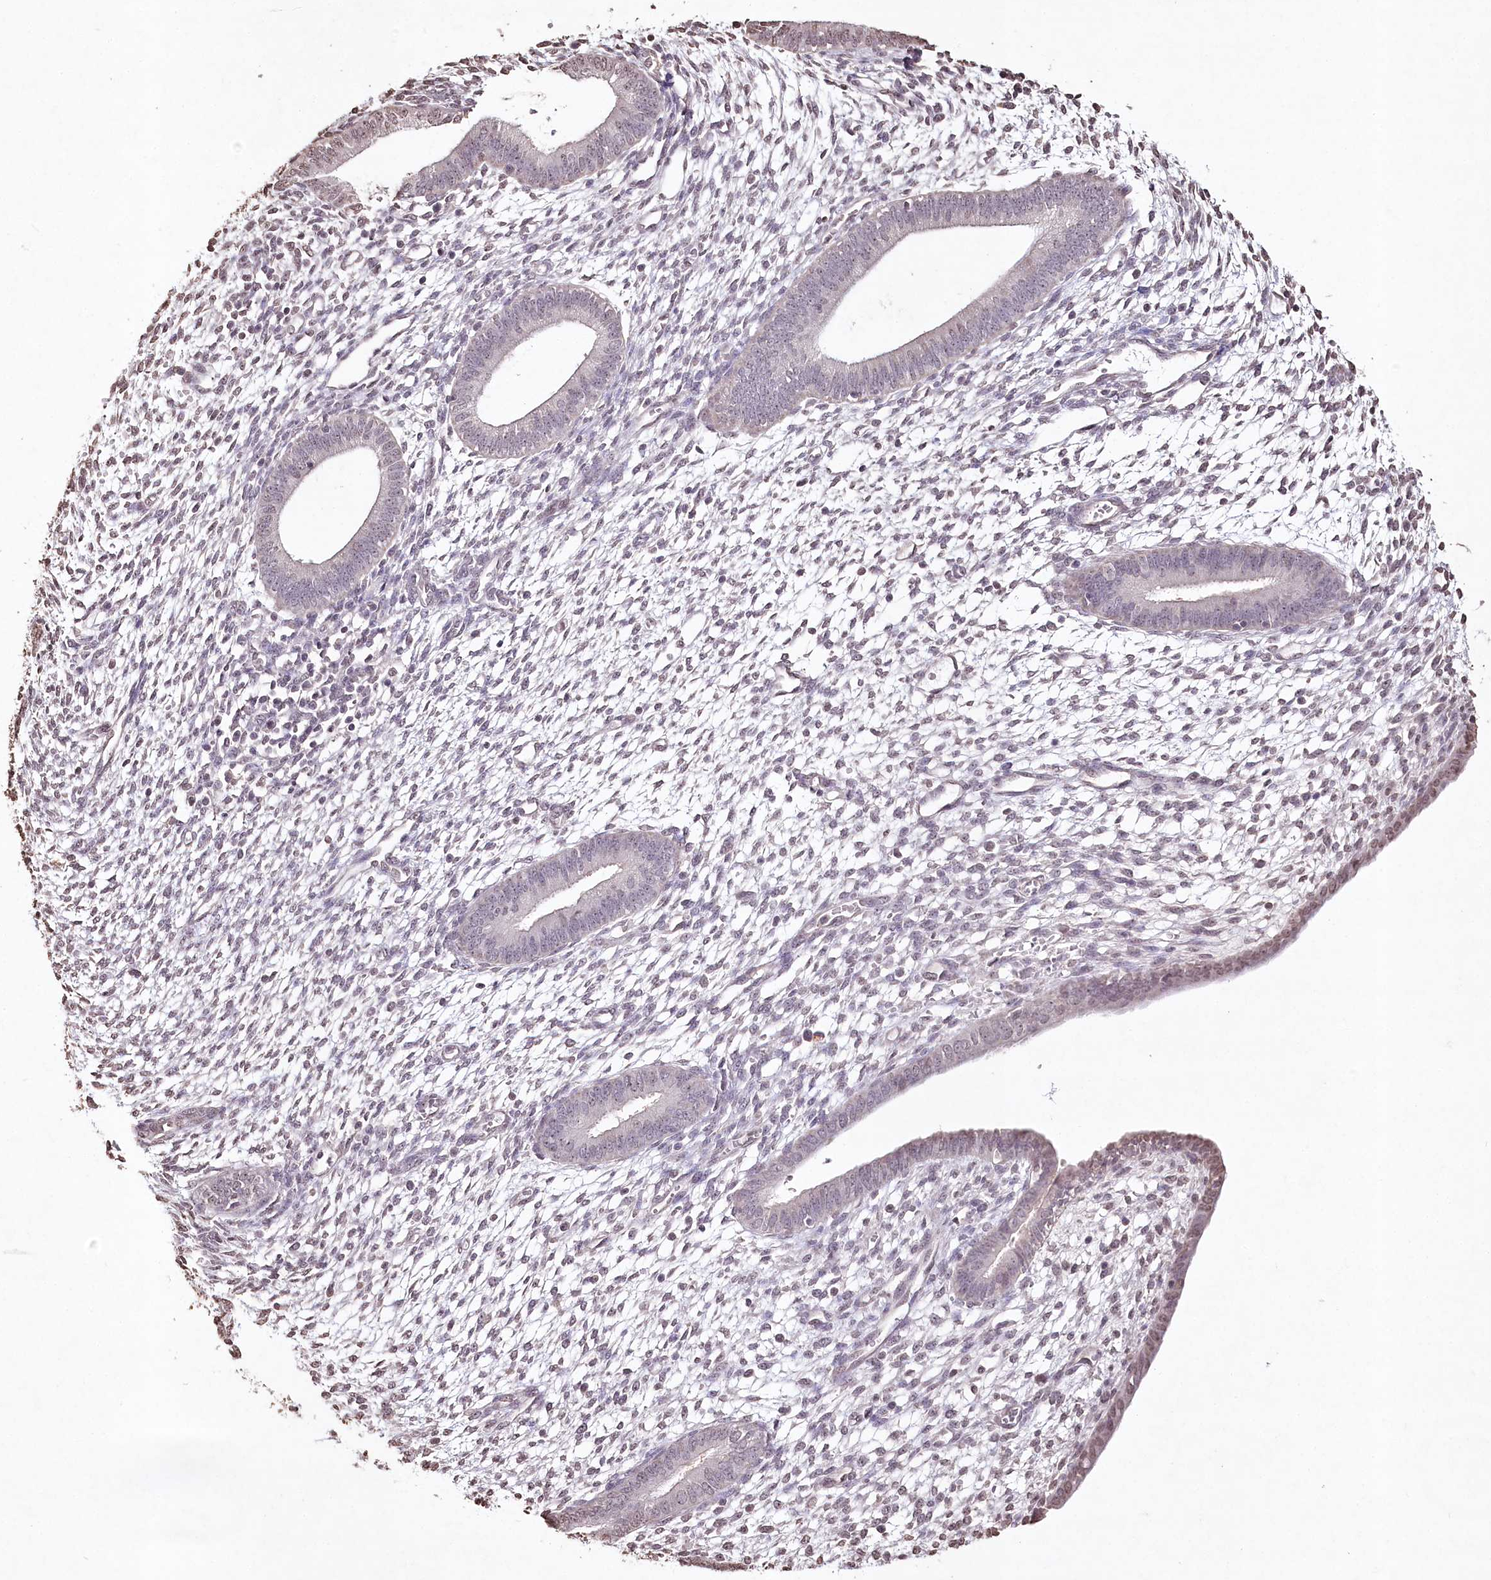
{"staining": {"intensity": "negative", "quantity": "none", "location": "none"}, "tissue": "endometrium", "cell_type": "Cells in endometrial stroma", "image_type": "normal", "snomed": [{"axis": "morphology", "description": "Normal tissue, NOS"}, {"axis": "topography", "description": "Endometrium"}], "caption": "Immunohistochemistry histopathology image of benign endometrium stained for a protein (brown), which demonstrates no positivity in cells in endometrial stroma. The staining was performed using DAB (3,3'-diaminobenzidine) to visualize the protein expression in brown, while the nuclei were stained in blue with hematoxylin (Magnification: 20x).", "gene": "DMXL1", "patient": {"sex": "female", "age": 46}}